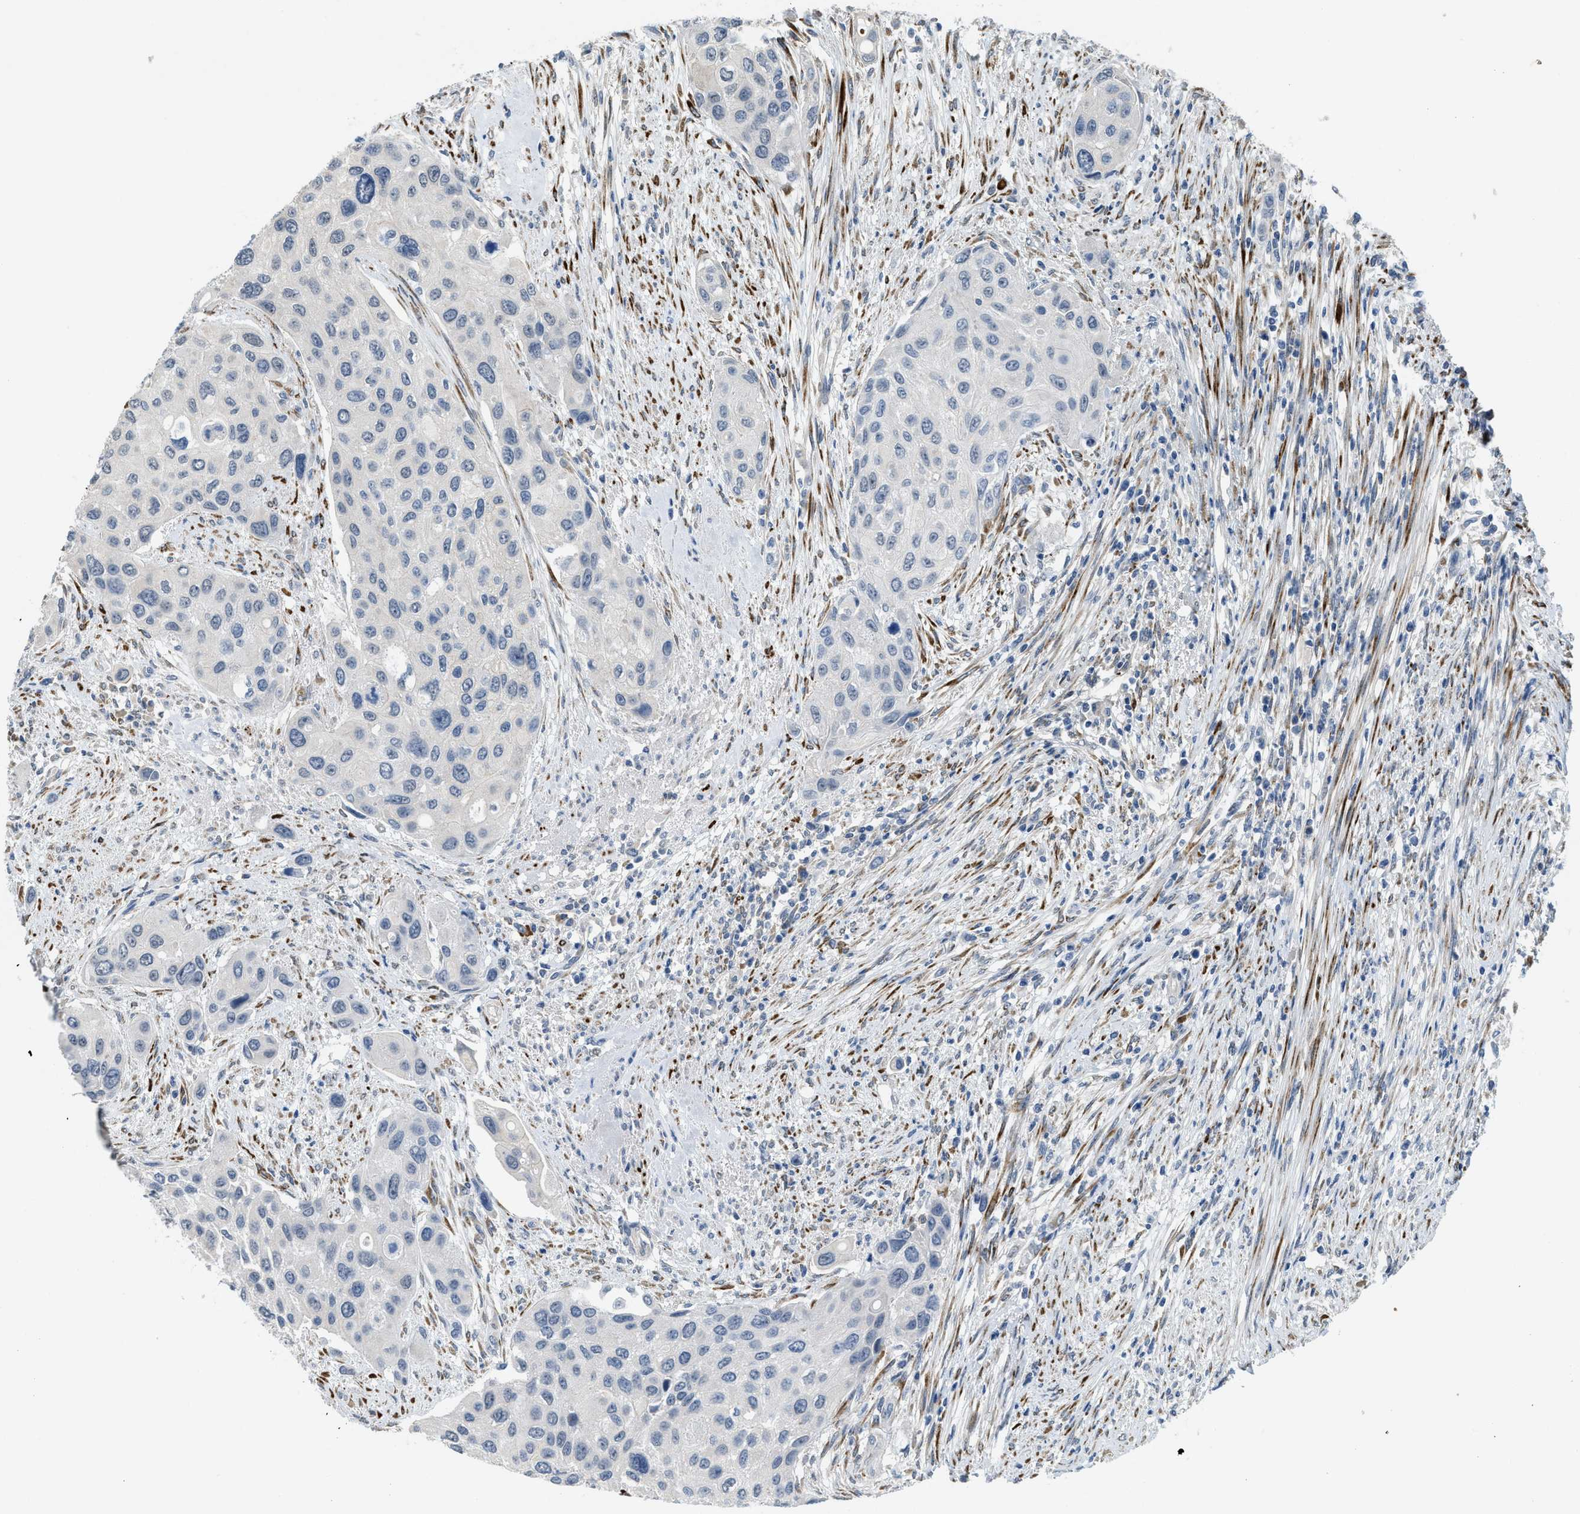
{"staining": {"intensity": "negative", "quantity": "none", "location": "none"}, "tissue": "urothelial cancer", "cell_type": "Tumor cells", "image_type": "cancer", "snomed": [{"axis": "morphology", "description": "Urothelial carcinoma, High grade"}, {"axis": "topography", "description": "Urinary bladder"}], "caption": "IHC image of human urothelial cancer stained for a protein (brown), which displays no staining in tumor cells.", "gene": "TMEM154", "patient": {"sex": "female", "age": 56}}